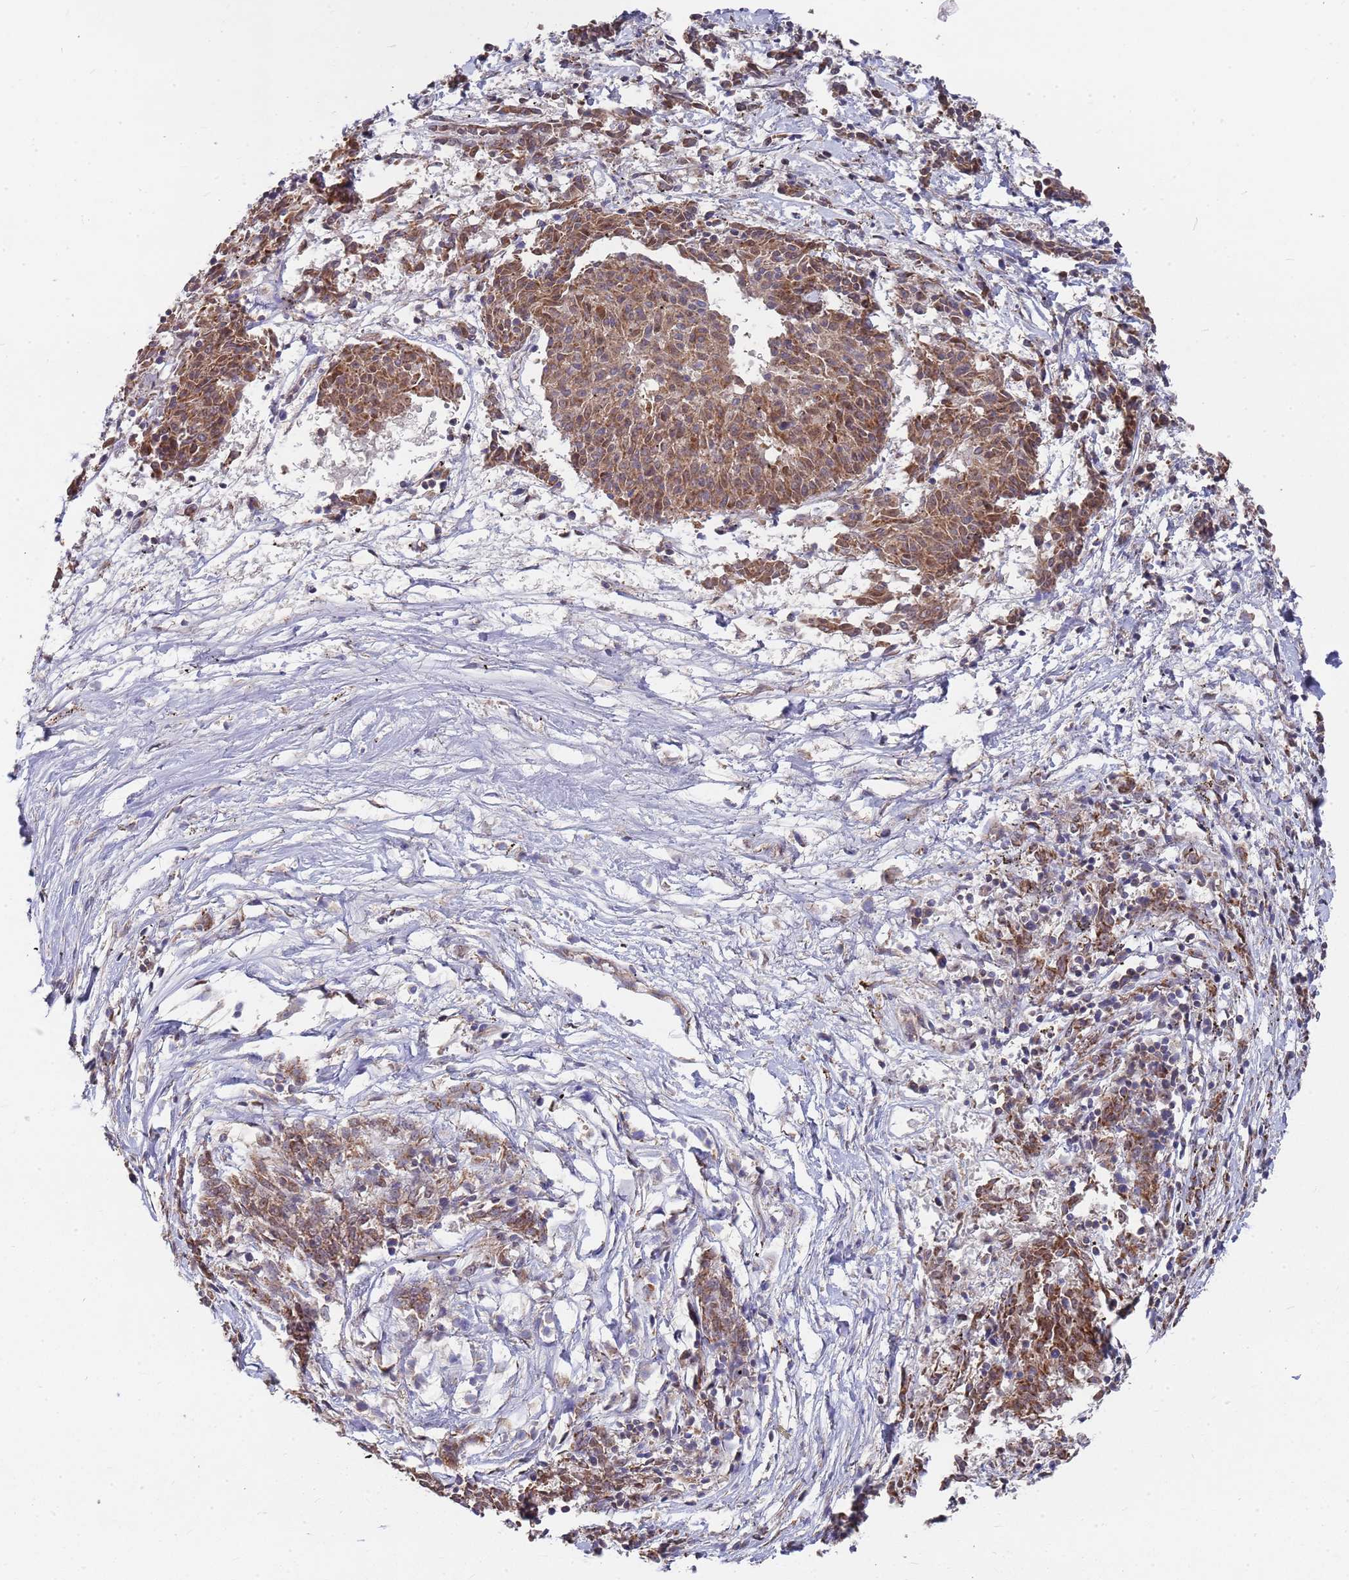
{"staining": {"intensity": "moderate", "quantity": ">75%", "location": "cytoplasmic/membranous"}, "tissue": "melanoma", "cell_type": "Tumor cells", "image_type": "cancer", "snomed": [{"axis": "morphology", "description": "Malignant melanoma, NOS"}, {"axis": "topography", "description": "Skin"}], "caption": "A brown stain shows moderate cytoplasmic/membranous expression of a protein in human melanoma tumor cells.", "gene": "WDFY3", "patient": {"sex": "female", "age": 72}}